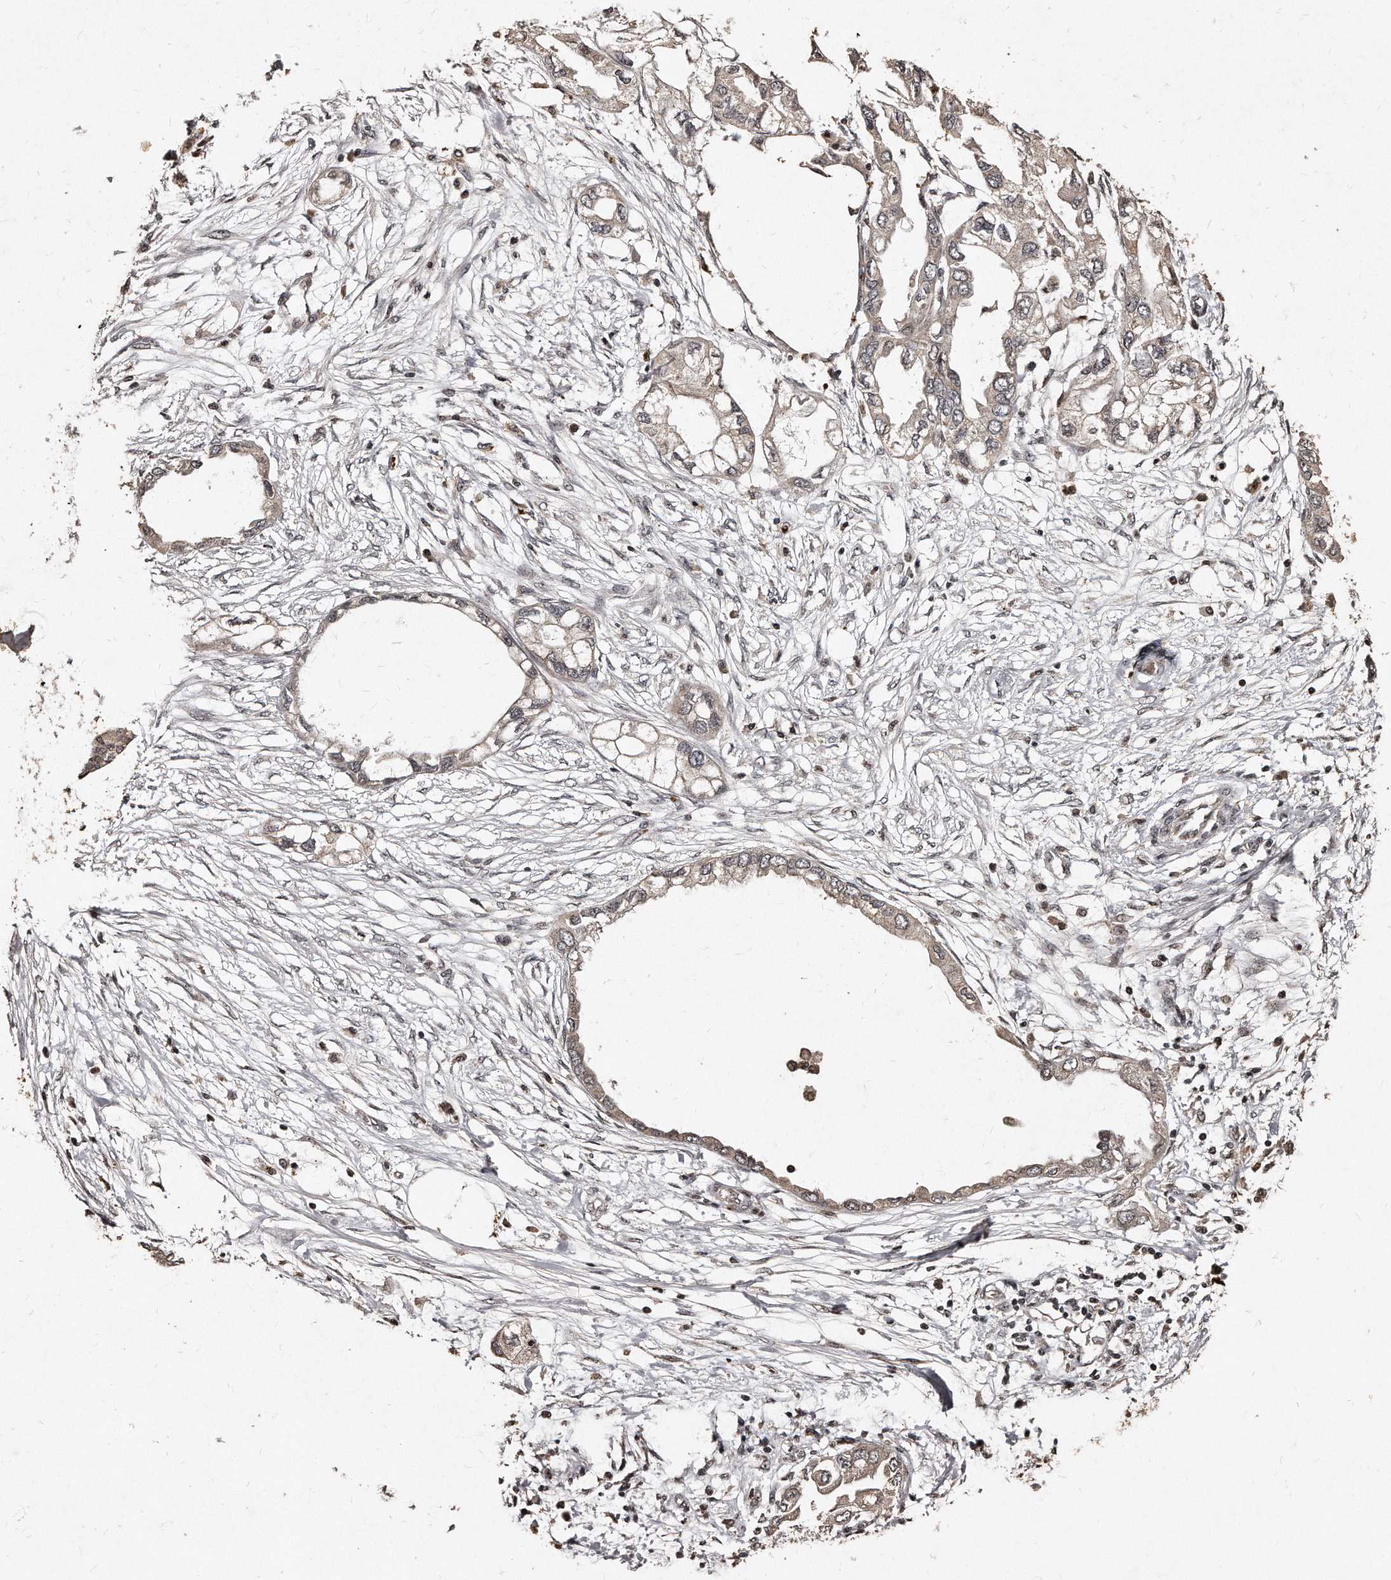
{"staining": {"intensity": "weak", "quantity": "<25%", "location": "cytoplasmic/membranous"}, "tissue": "endometrial cancer", "cell_type": "Tumor cells", "image_type": "cancer", "snomed": [{"axis": "morphology", "description": "Adenocarcinoma, NOS"}, {"axis": "morphology", "description": "Adenocarcinoma, metastatic, NOS"}, {"axis": "topography", "description": "Adipose tissue"}, {"axis": "topography", "description": "Endometrium"}], "caption": "High power microscopy histopathology image of an immunohistochemistry histopathology image of endometrial cancer, revealing no significant staining in tumor cells. (Brightfield microscopy of DAB (3,3'-diaminobenzidine) immunohistochemistry at high magnification).", "gene": "TSHR", "patient": {"sex": "female", "age": 67}}